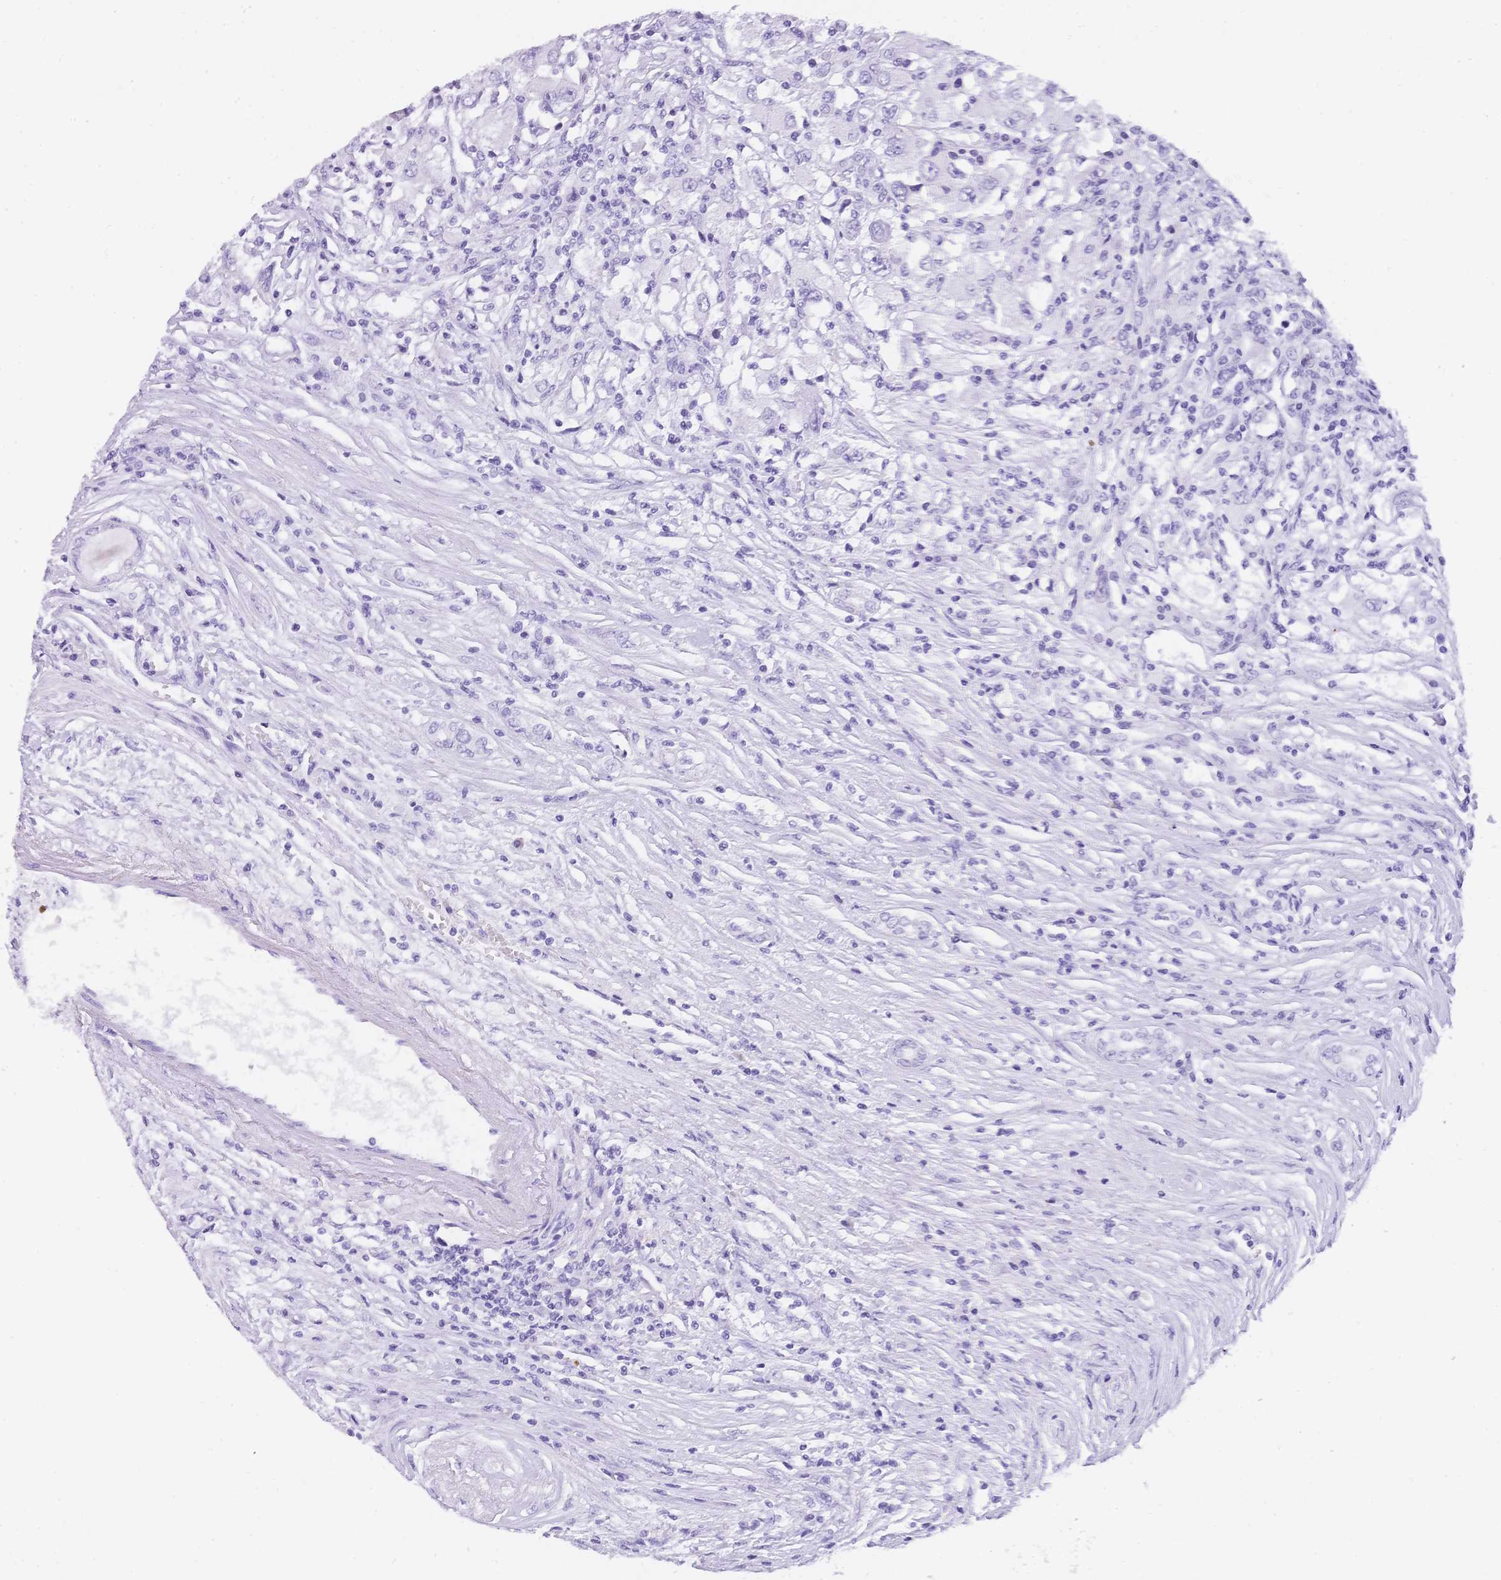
{"staining": {"intensity": "negative", "quantity": "none", "location": "none"}, "tissue": "renal cancer", "cell_type": "Tumor cells", "image_type": "cancer", "snomed": [{"axis": "morphology", "description": "Adenocarcinoma, NOS"}, {"axis": "topography", "description": "Kidney"}], "caption": "DAB immunohistochemical staining of adenocarcinoma (renal) demonstrates no significant expression in tumor cells.", "gene": "MUC21", "patient": {"sex": "female", "age": 67}}